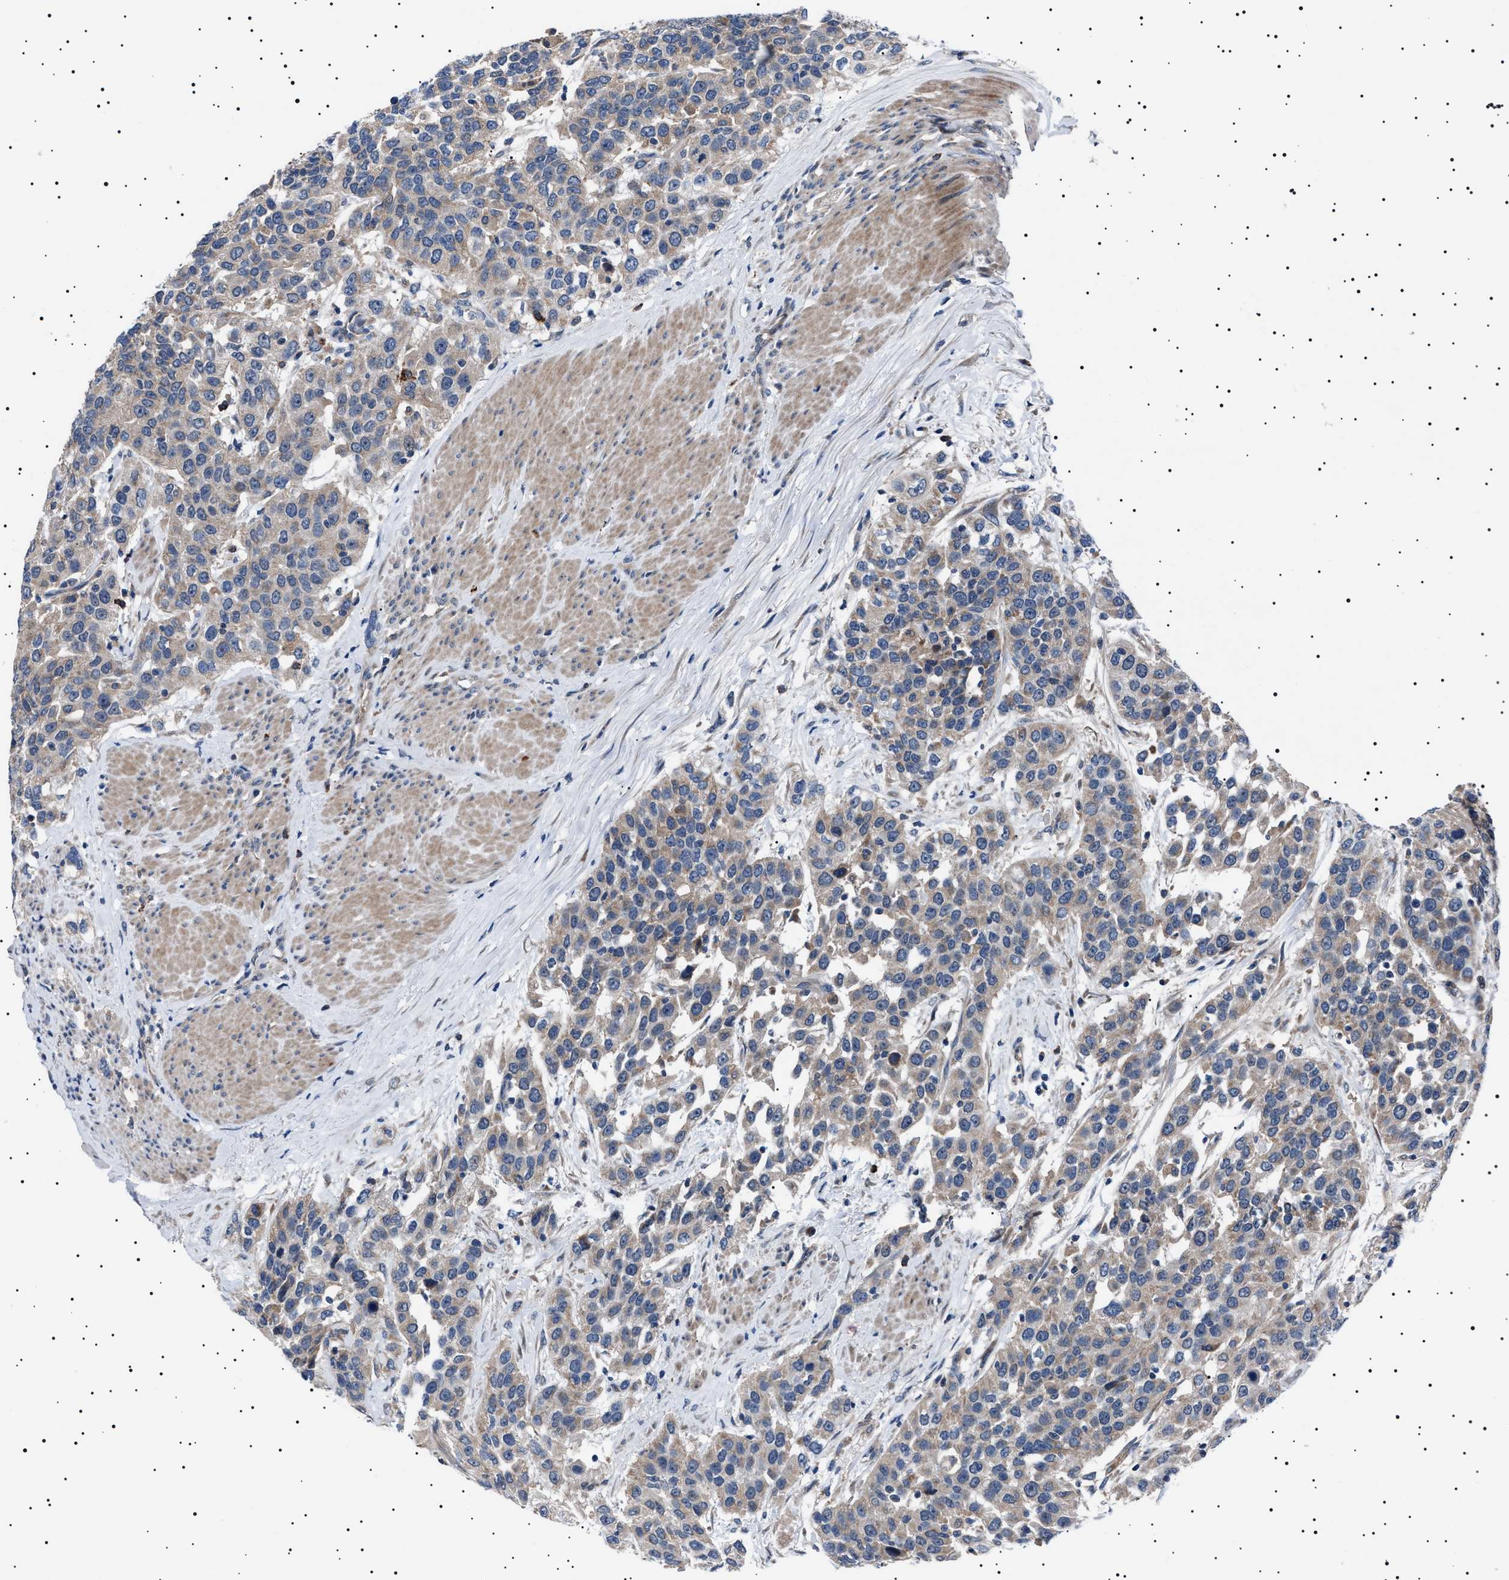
{"staining": {"intensity": "weak", "quantity": "<25%", "location": "cytoplasmic/membranous"}, "tissue": "urothelial cancer", "cell_type": "Tumor cells", "image_type": "cancer", "snomed": [{"axis": "morphology", "description": "Urothelial carcinoma, High grade"}, {"axis": "topography", "description": "Urinary bladder"}], "caption": "Protein analysis of urothelial carcinoma (high-grade) reveals no significant positivity in tumor cells.", "gene": "PTRH1", "patient": {"sex": "female", "age": 80}}